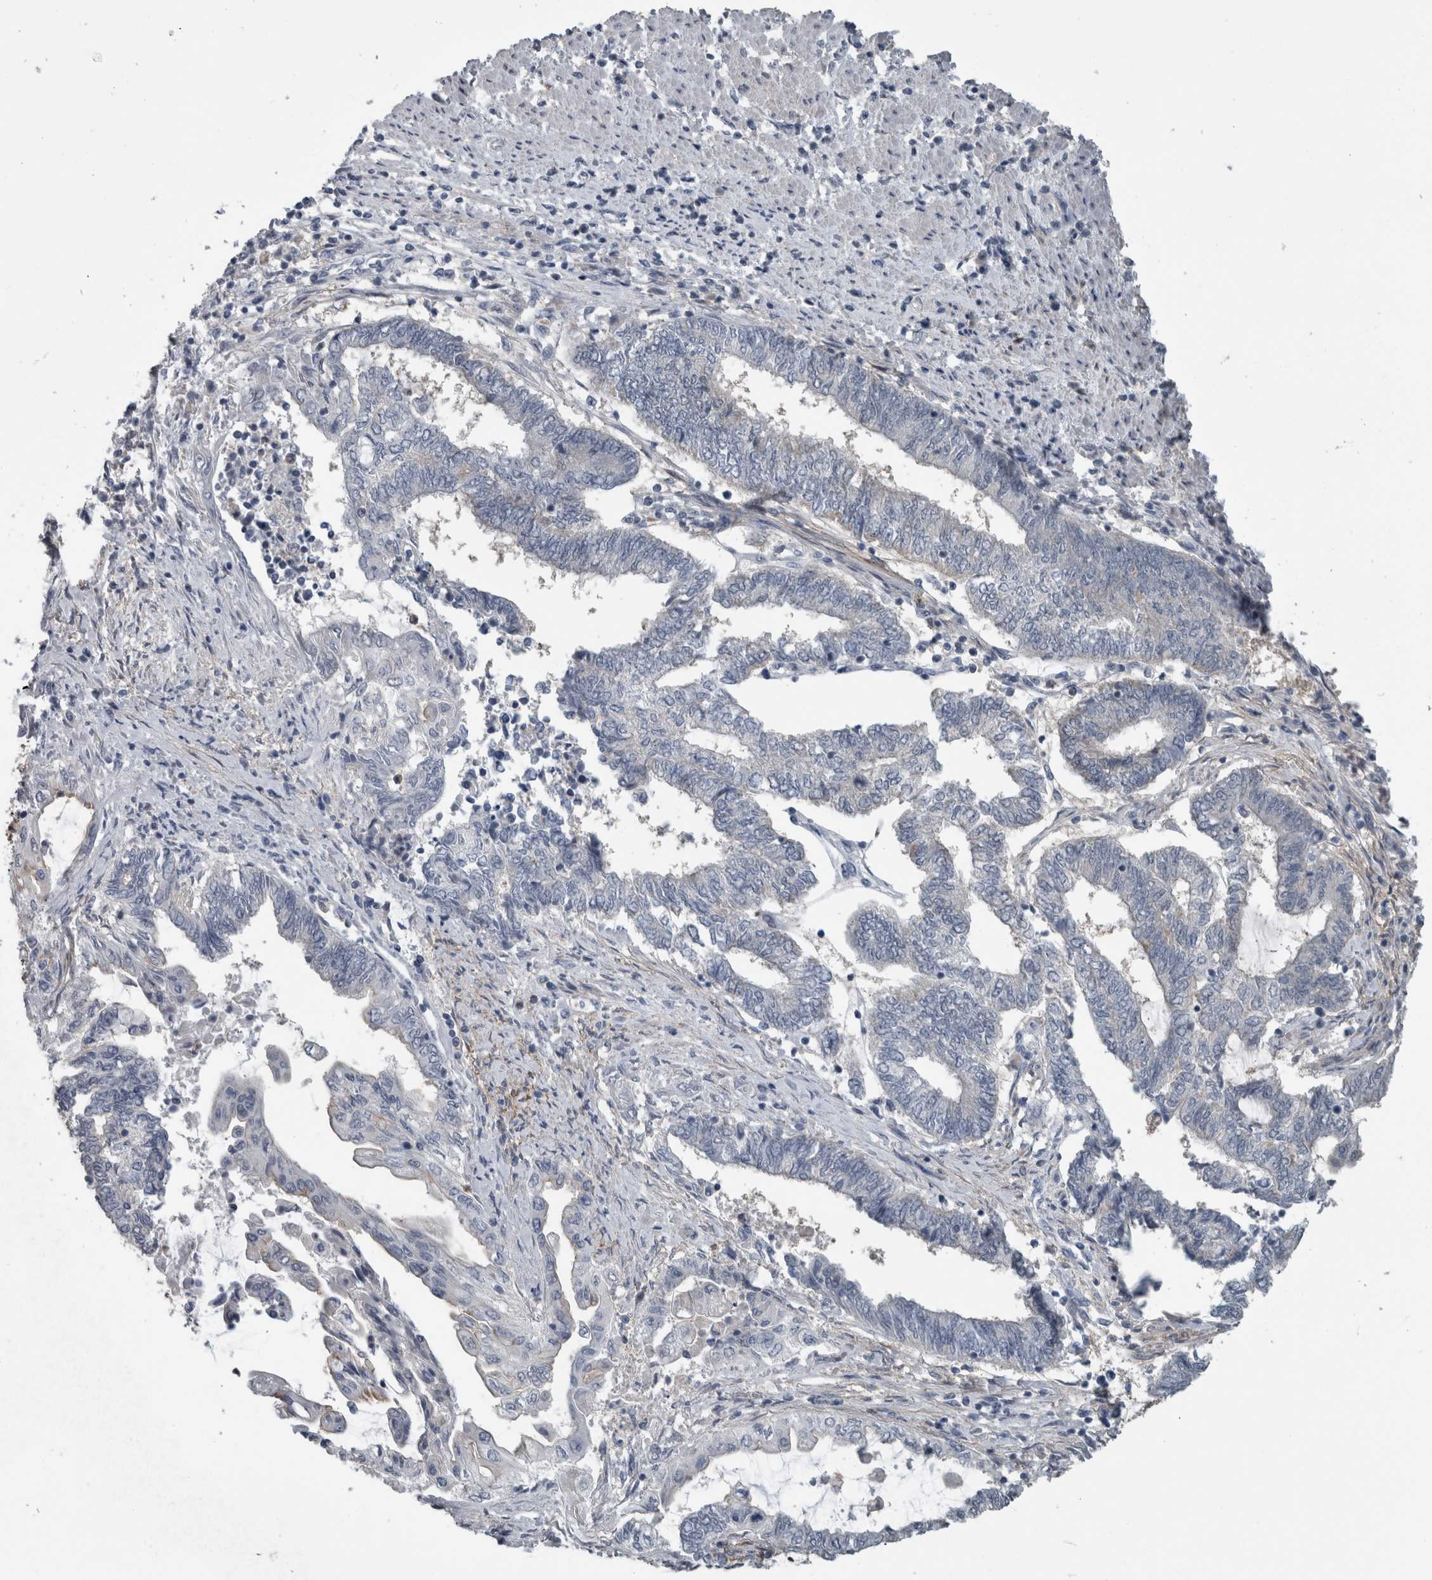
{"staining": {"intensity": "negative", "quantity": "none", "location": "none"}, "tissue": "endometrial cancer", "cell_type": "Tumor cells", "image_type": "cancer", "snomed": [{"axis": "morphology", "description": "Adenocarcinoma, NOS"}, {"axis": "topography", "description": "Uterus"}, {"axis": "topography", "description": "Endometrium"}], "caption": "Endometrial adenocarcinoma stained for a protein using immunohistochemistry (IHC) shows no staining tumor cells.", "gene": "ACSF2", "patient": {"sex": "female", "age": 70}}